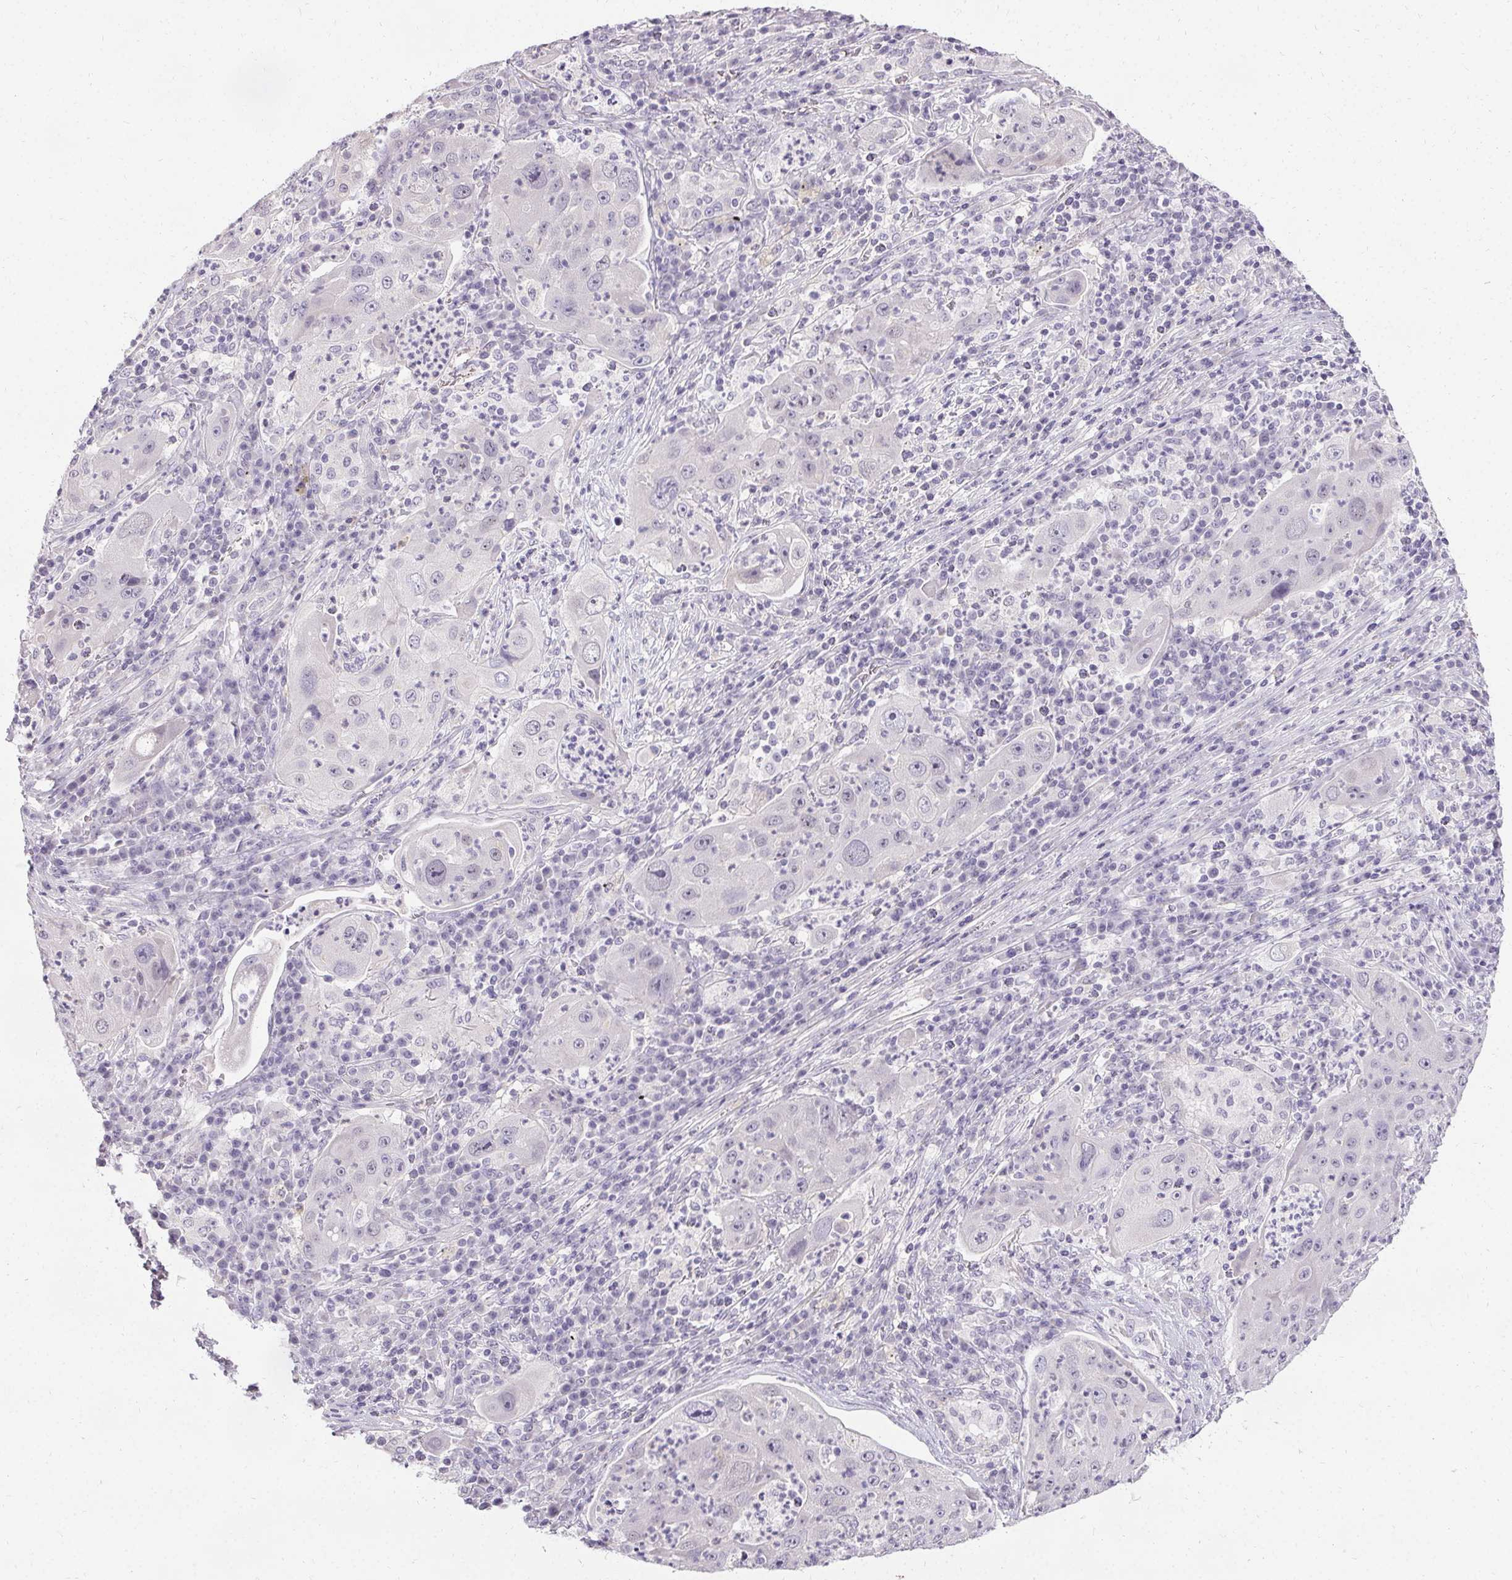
{"staining": {"intensity": "negative", "quantity": "none", "location": "none"}, "tissue": "lung cancer", "cell_type": "Tumor cells", "image_type": "cancer", "snomed": [{"axis": "morphology", "description": "Squamous cell carcinoma, NOS"}, {"axis": "topography", "description": "Lung"}], "caption": "Immunohistochemical staining of human lung cancer exhibits no significant expression in tumor cells. Brightfield microscopy of immunohistochemistry stained with DAB (brown) and hematoxylin (blue), captured at high magnification.", "gene": "PMEL", "patient": {"sex": "female", "age": 59}}